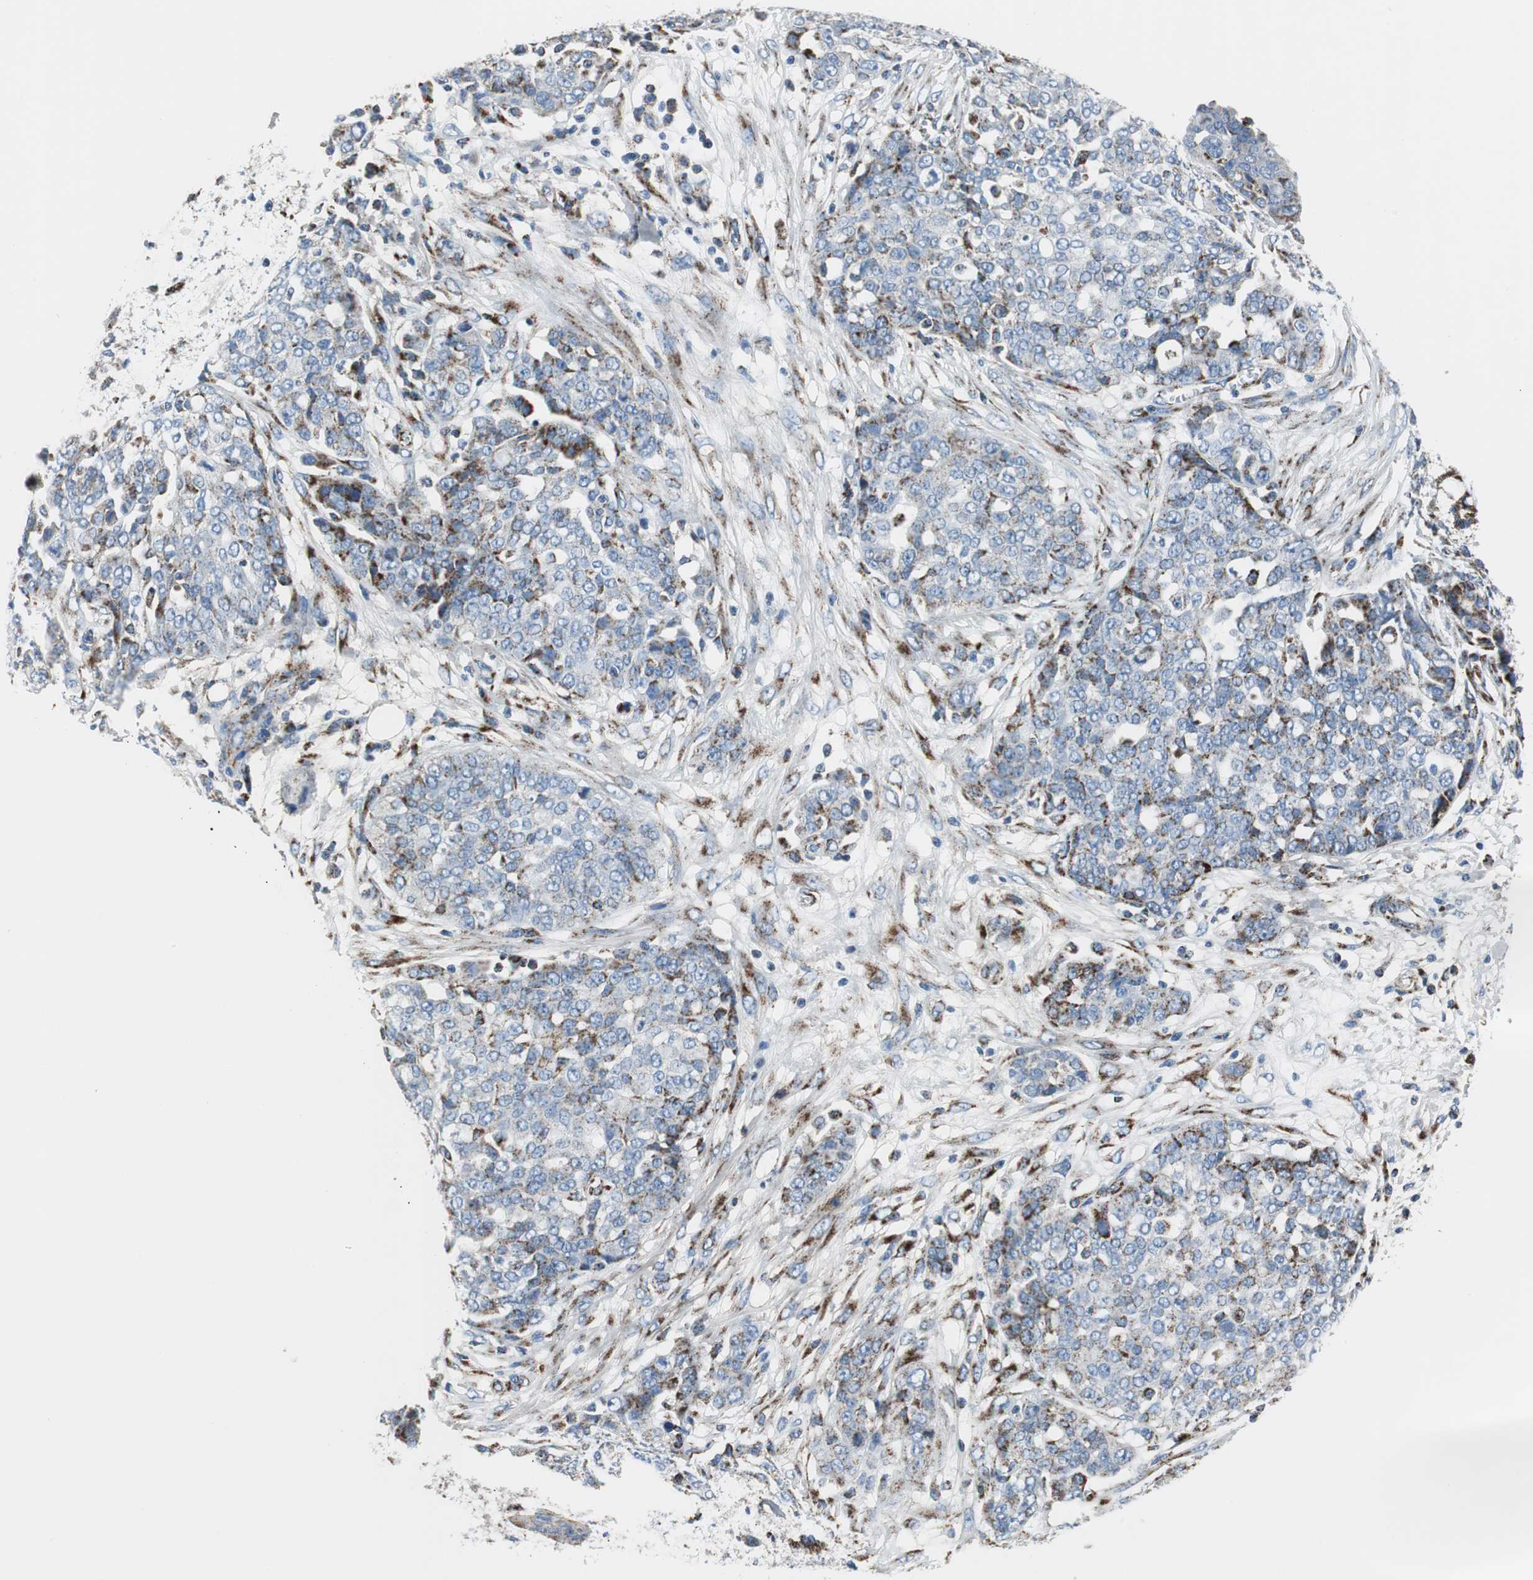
{"staining": {"intensity": "strong", "quantity": "<25%", "location": "cytoplasmic/membranous"}, "tissue": "ovarian cancer", "cell_type": "Tumor cells", "image_type": "cancer", "snomed": [{"axis": "morphology", "description": "Cystadenocarcinoma, serous, NOS"}, {"axis": "topography", "description": "Soft tissue"}, {"axis": "topography", "description": "Ovary"}], "caption": "Human serous cystadenocarcinoma (ovarian) stained with a protein marker displays strong staining in tumor cells.", "gene": "C1QTNF7", "patient": {"sex": "female", "age": 57}}